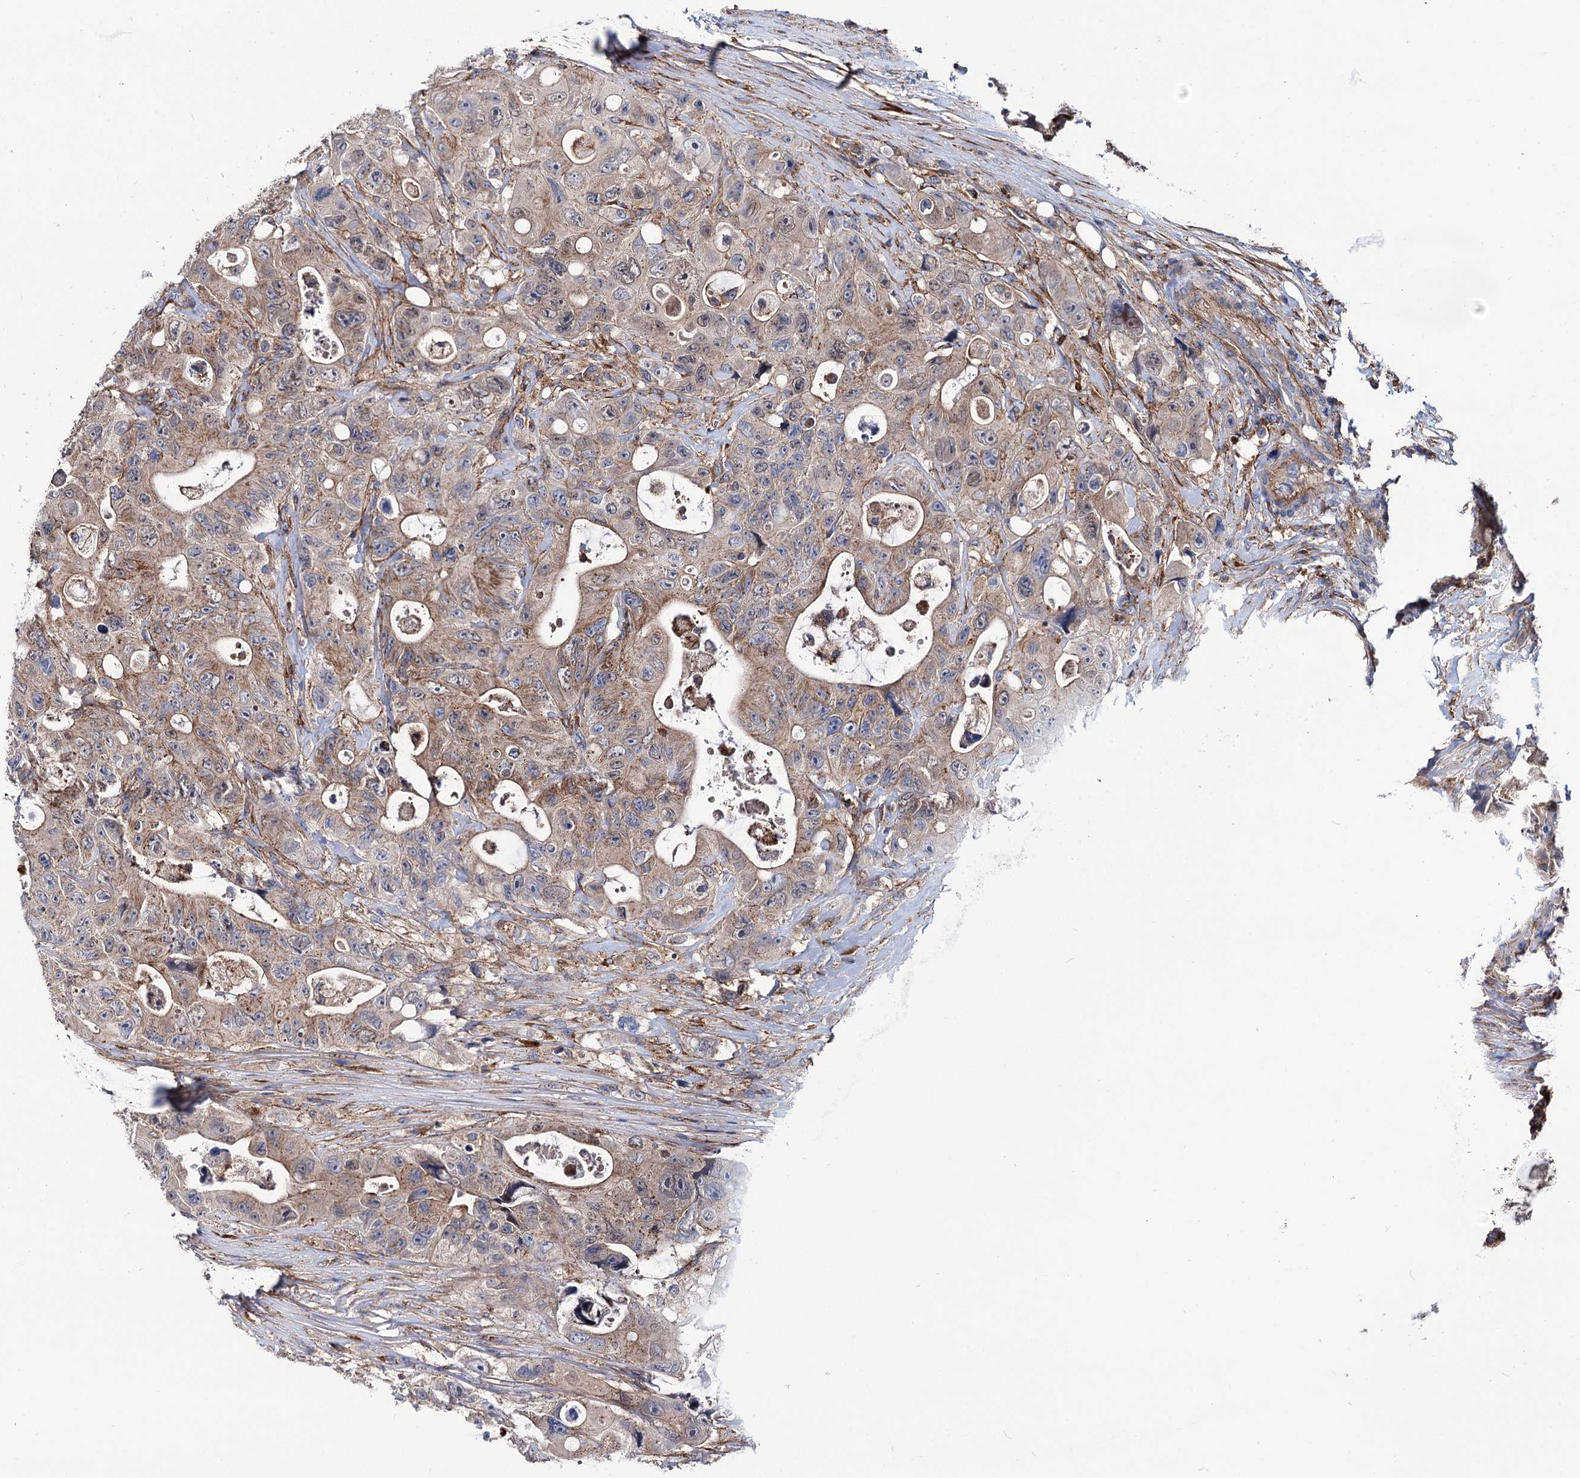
{"staining": {"intensity": "weak", "quantity": ">75%", "location": "cytoplasmic/membranous"}, "tissue": "colorectal cancer", "cell_type": "Tumor cells", "image_type": "cancer", "snomed": [{"axis": "morphology", "description": "Adenocarcinoma, NOS"}, {"axis": "topography", "description": "Colon"}], "caption": "A low amount of weak cytoplasmic/membranous expression is identified in approximately >75% of tumor cells in adenocarcinoma (colorectal) tissue. (Brightfield microscopy of DAB IHC at high magnification).", "gene": "DEF6", "patient": {"sex": "female", "age": 46}}